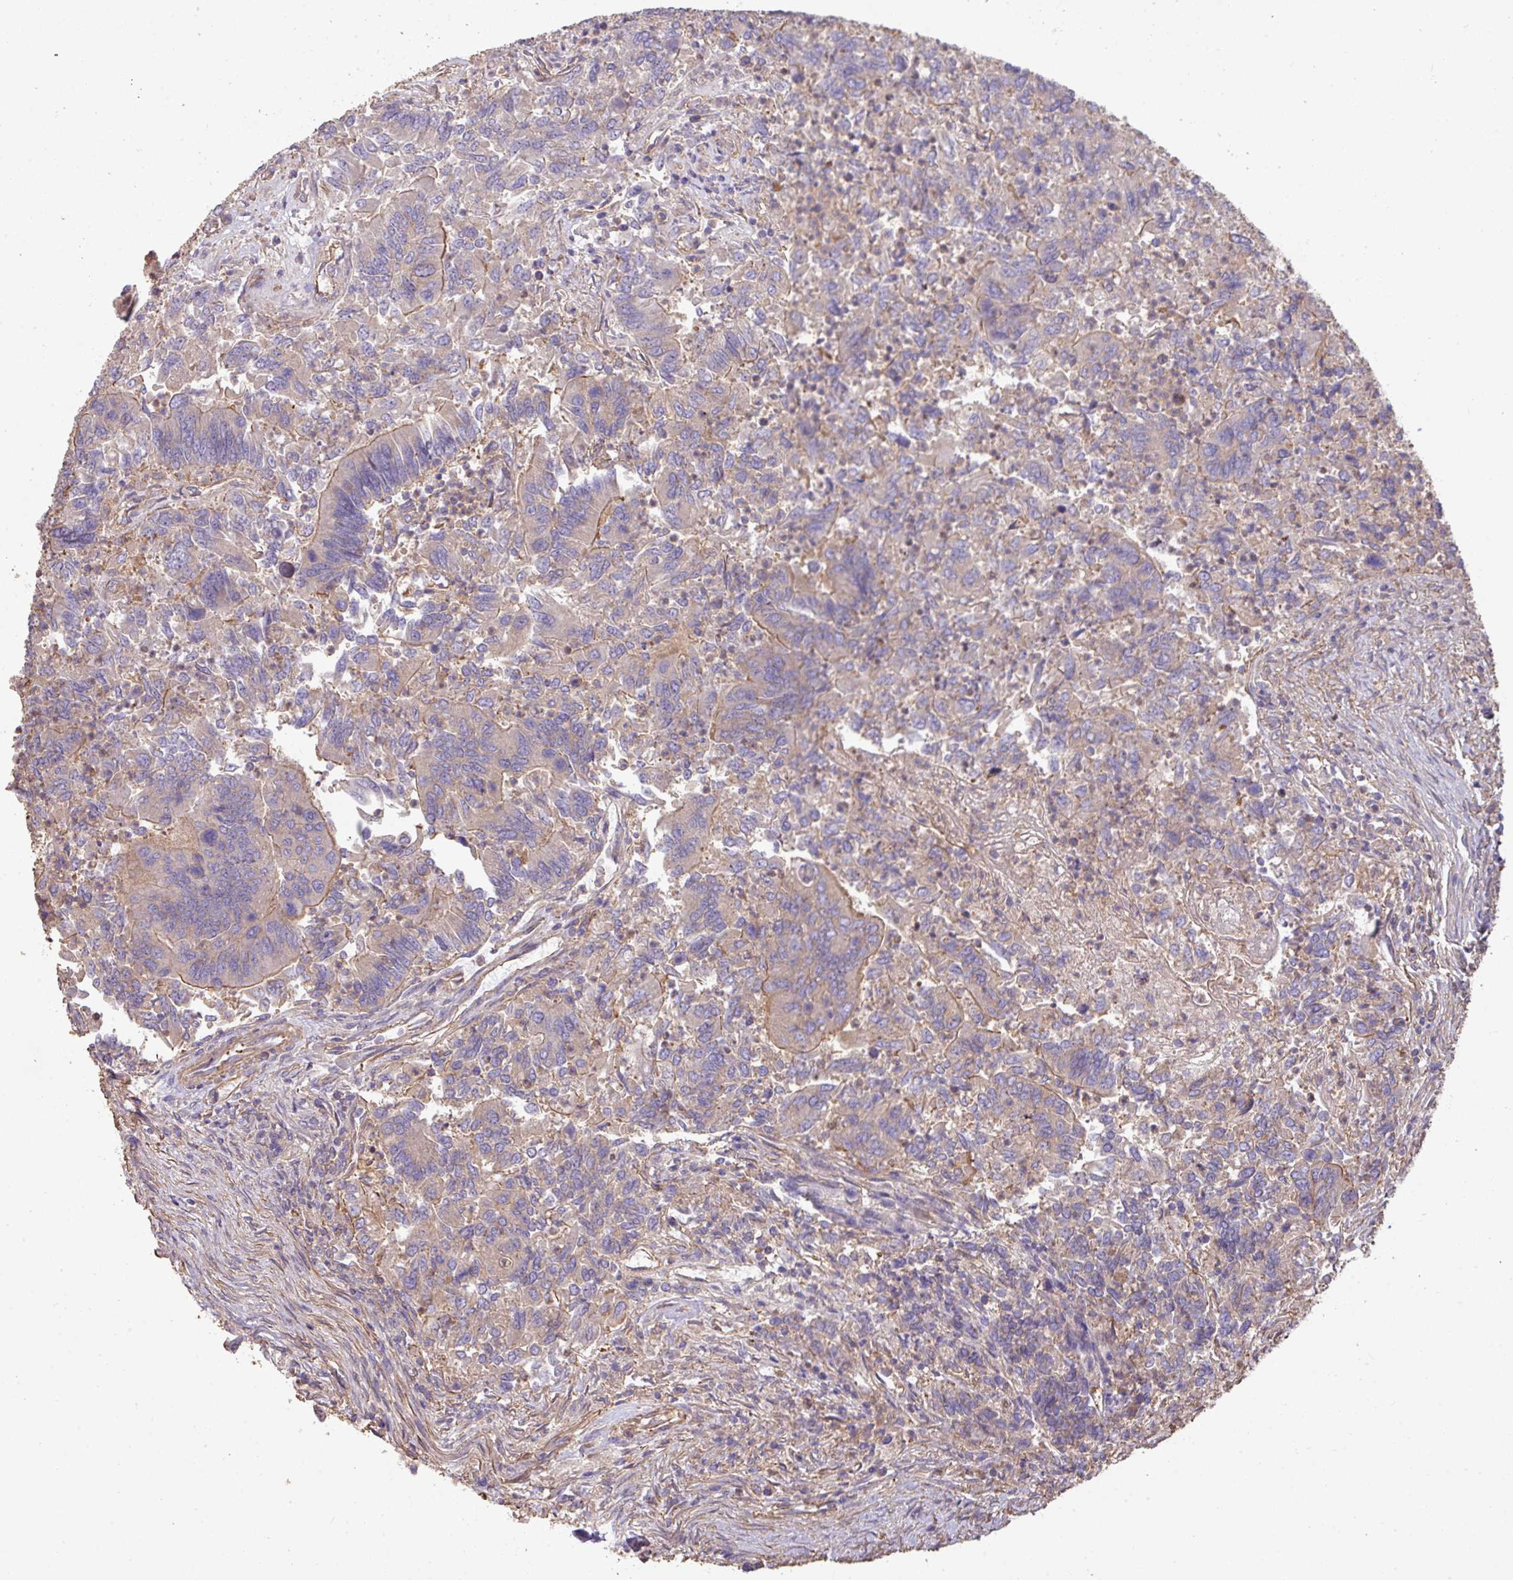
{"staining": {"intensity": "moderate", "quantity": "<25%", "location": "cytoplasmic/membranous"}, "tissue": "colorectal cancer", "cell_type": "Tumor cells", "image_type": "cancer", "snomed": [{"axis": "morphology", "description": "Adenocarcinoma, NOS"}, {"axis": "topography", "description": "Colon"}], "caption": "Immunohistochemical staining of colorectal adenocarcinoma exhibits moderate cytoplasmic/membranous protein expression in about <25% of tumor cells.", "gene": "CALML4", "patient": {"sex": "female", "age": 67}}